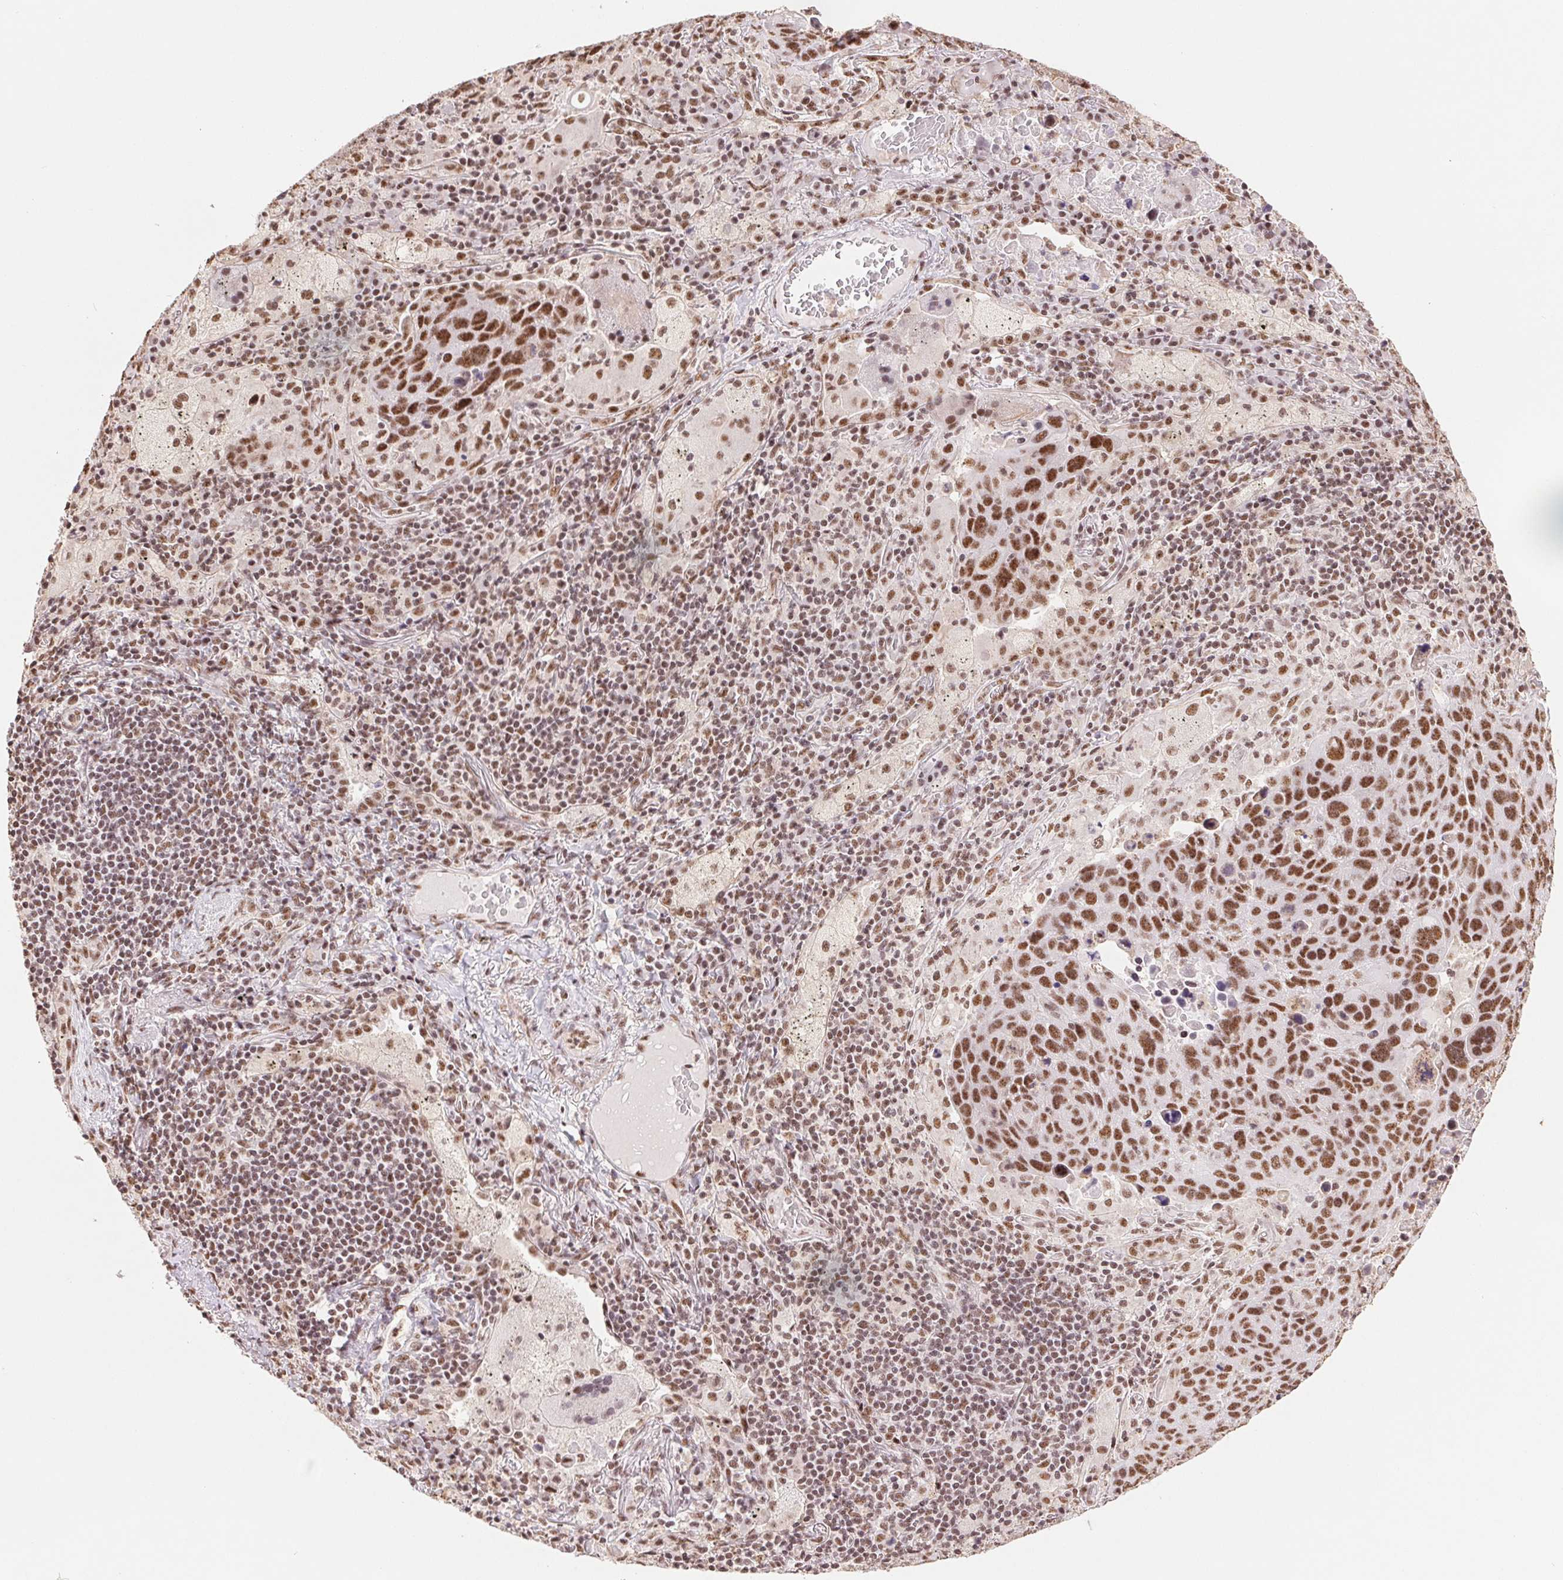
{"staining": {"intensity": "strong", "quantity": ">75%", "location": "nuclear"}, "tissue": "lung cancer", "cell_type": "Tumor cells", "image_type": "cancer", "snomed": [{"axis": "morphology", "description": "Squamous cell carcinoma, NOS"}, {"axis": "topography", "description": "Lung"}], "caption": "Tumor cells show high levels of strong nuclear positivity in approximately >75% of cells in squamous cell carcinoma (lung).", "gene": "SREK1", "patient": {"sex": "male", "age": 68}}